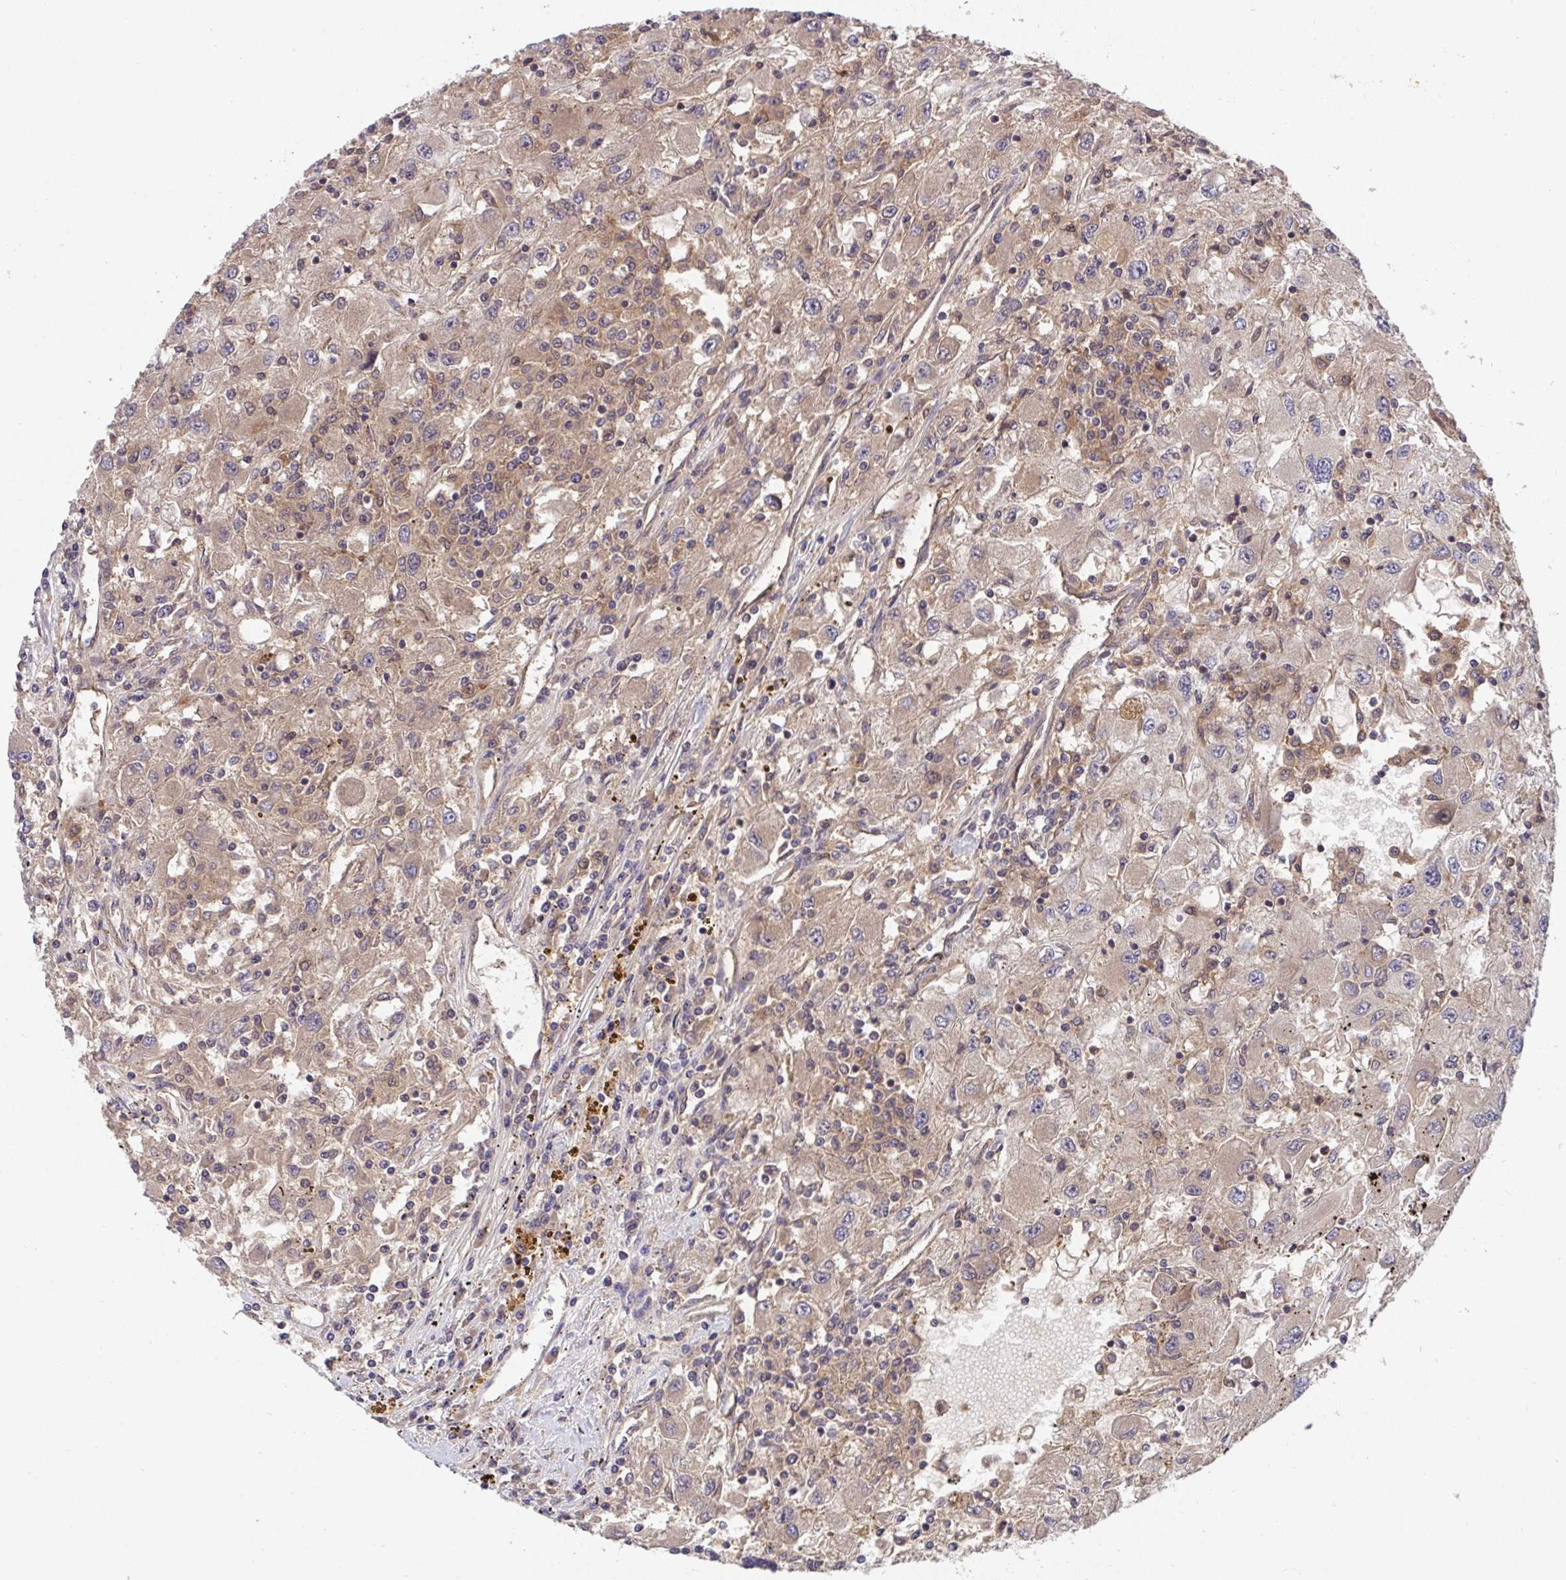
{"staining": {"intensity": "weak", "quantity": "25%-75%", "location": "cytoplasmic/membranous"}, "tissue": "renal cancer", "cell_type": "Tumor cells", "image_type": "cancer", "snomed": [{"axis": "morphology", "description": "Adenocarcinoma, NOS"}, {"axis": "topography", "description": "Kidney"}], "caption": "About 25%-75% of tumor cells in renal cancer demonstrate weak cytoplasmic/membranous protein expression as visualized by brown immunohistochemical staining.", "gene": "TIGAR", "patient": {"sex": "female", "age": 67}}